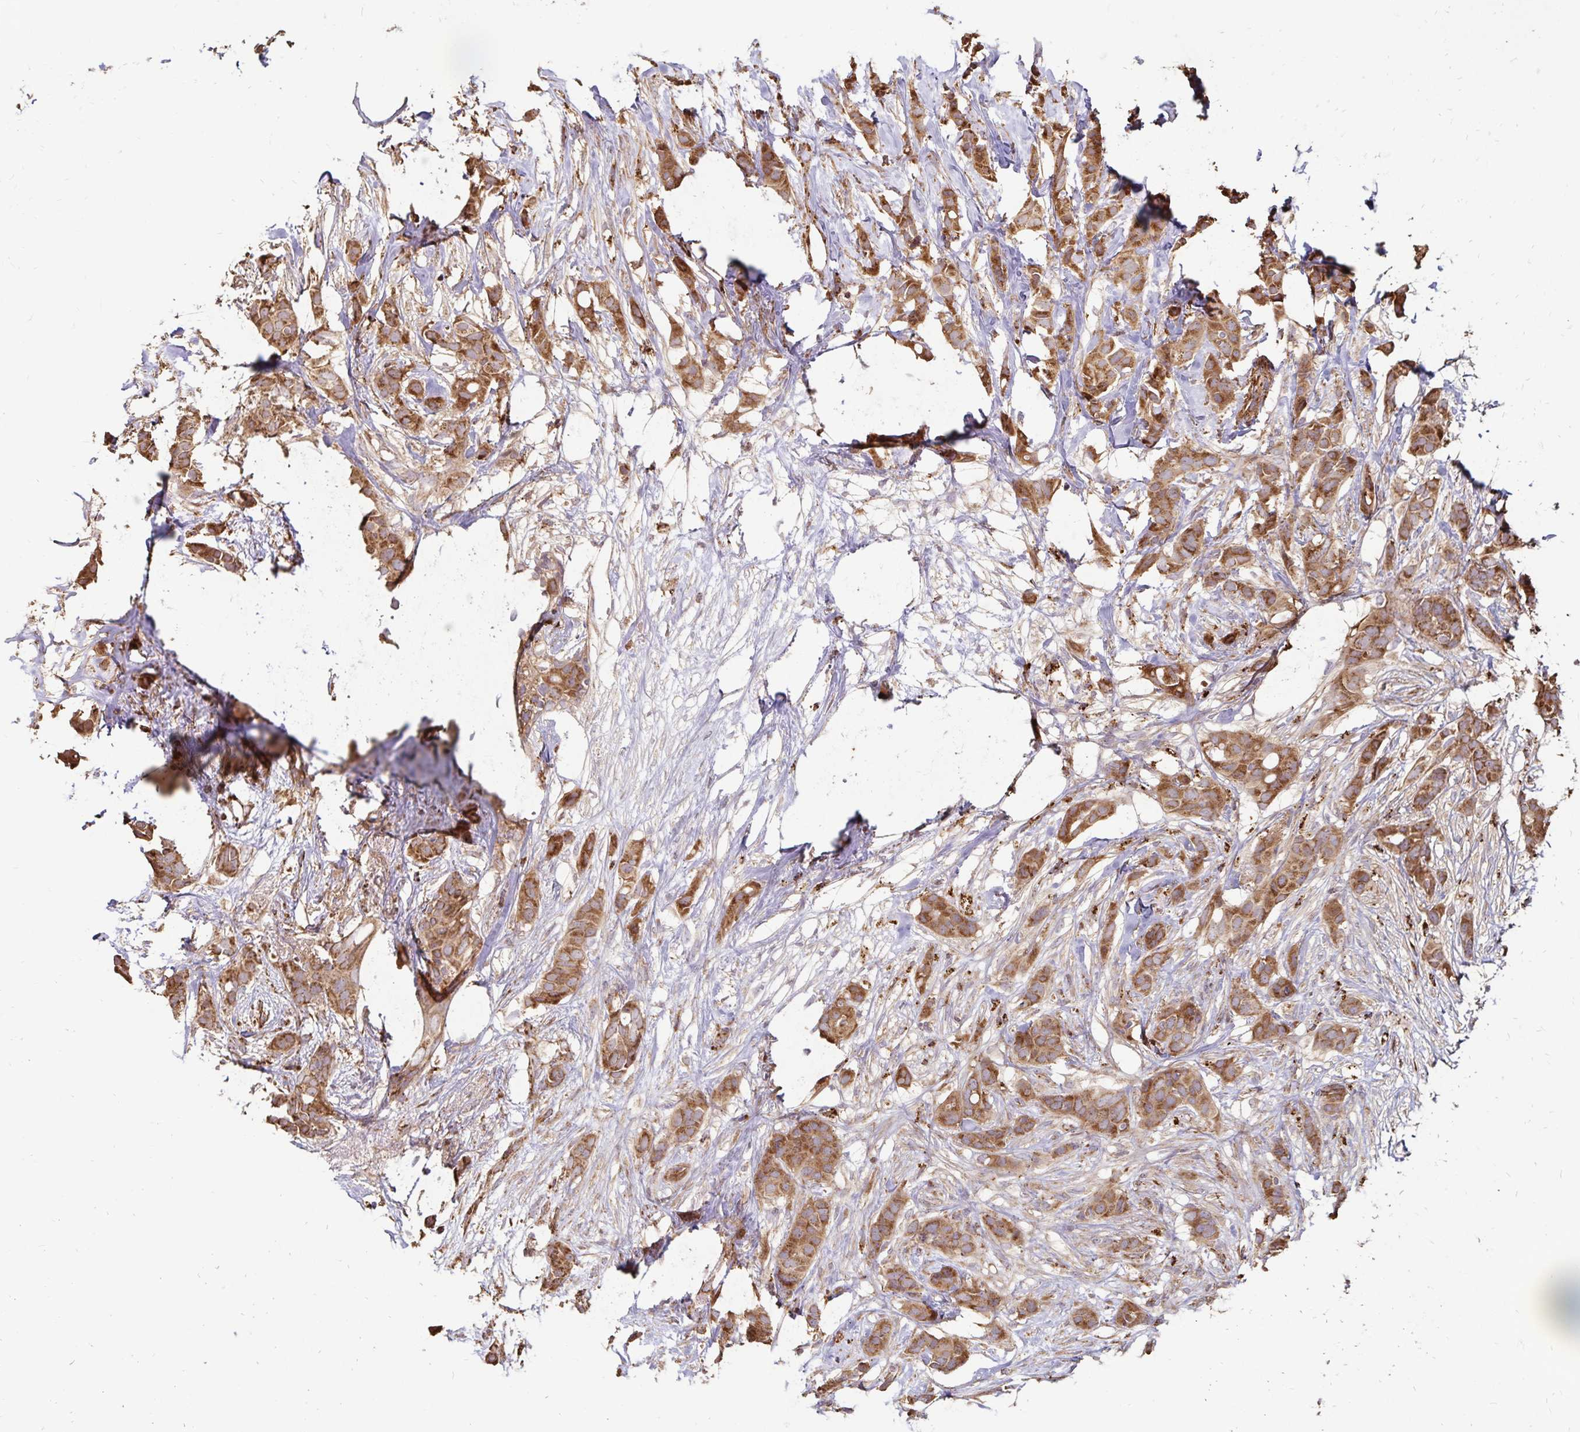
{"staining": {"intensity": "moderate", "quantity": ">75%", "location": "cytoplasmic/membranous"}, "tissue": "breast cancer", "cell_type": "Tumor cells", "image_type": "cancer", "snomed": [{"axis": "morphology", "description": "Duct carcinoma"}, {"axis": "topography", "description": "Breast"}], "caption": "Immunohistochemistry histopathology image of breast cancer (infiltrating ductal carcinoma) stained for a protein (brown), which reveals medium levels of moderate cytoplasmic/membranous expression in approximately >75% of tumor cells.", "gene": "EMC10", "patient": {"sex": "female", "age": 62}}